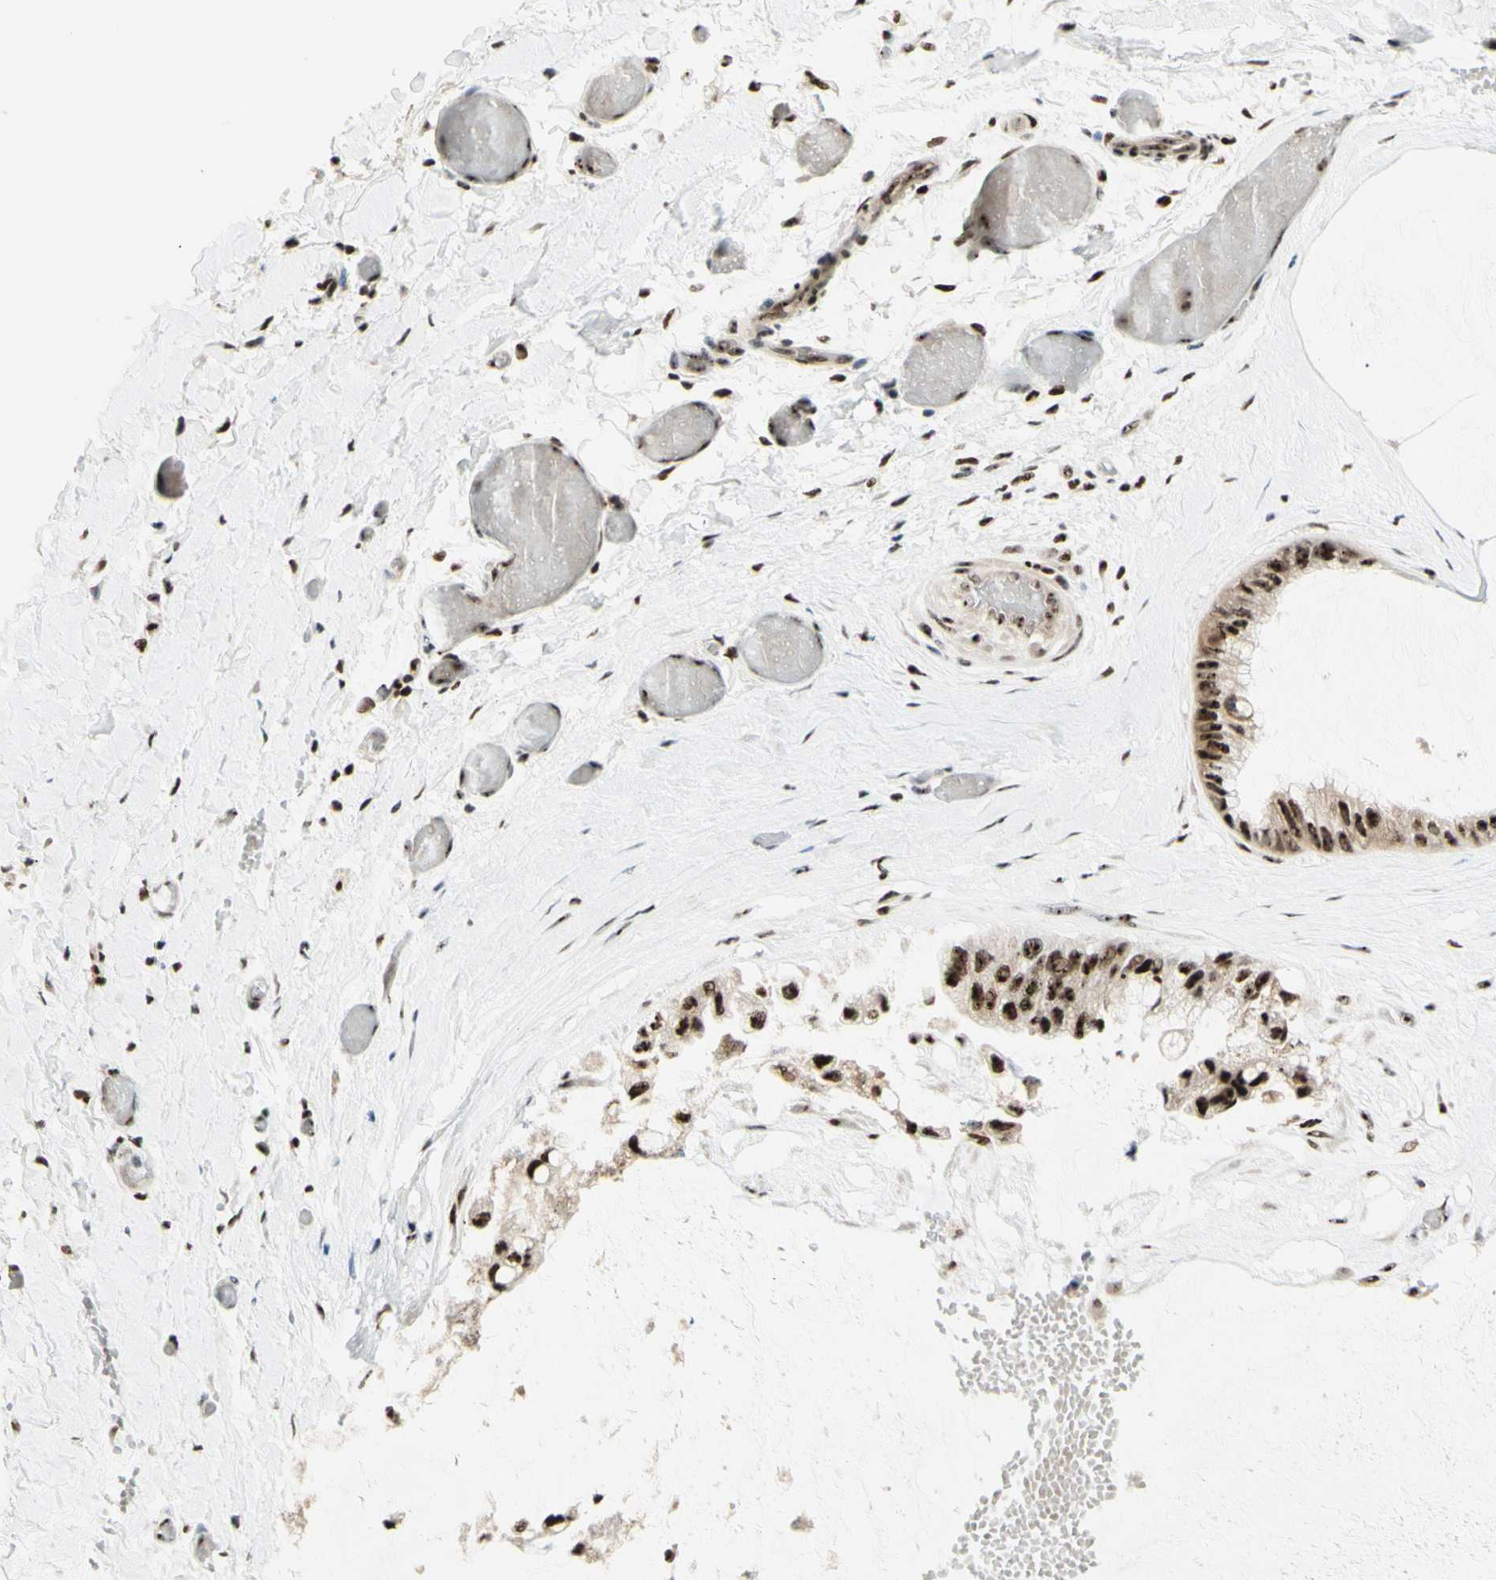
{"staining": {"intensity": "strong", "quantity": ">75%", "location": "nuclear"}, "tissue": "ovarian cancer", "cell_type": "Tumor cells", "image_type": "cancer", "snomed": [{"axis": "morphology", "description": "Cystadenocarcinoma, mucinous, NOS"}, {"axis": "topography", "description": "Ovary"}], "caption": "The immunohistochemical stain shows strong nuclear expression in tumor cells of ovarian cancer (mucinous cystadenocarcinoma) tissue. Immunohistochemistry stains the protein in brown and the nuclei are stained blue.", "gene": "DHX9", "patient": {"sex": "female", "age": 39}}